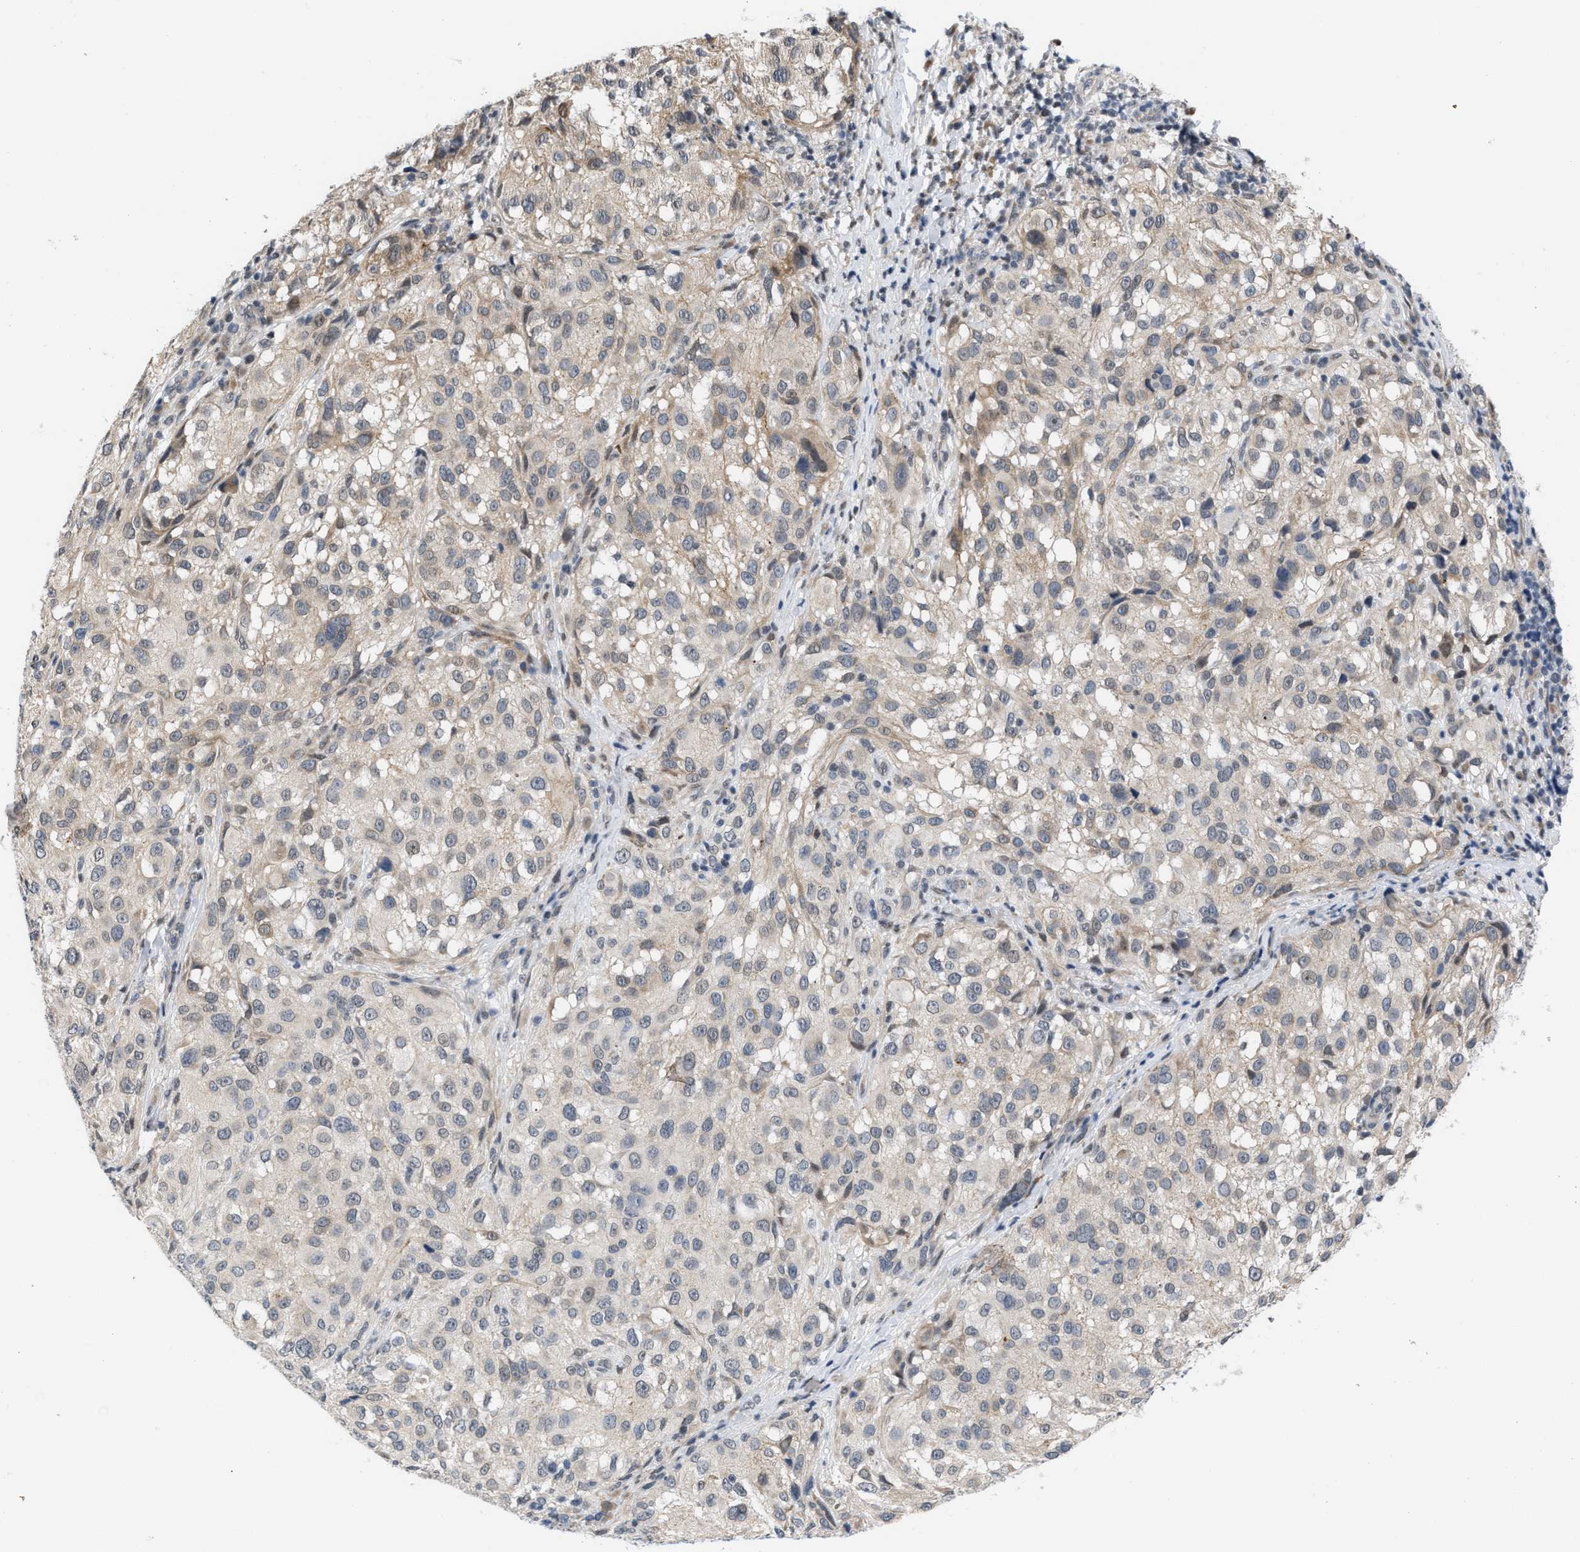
{"staining": {"intensity": "weak", "quantity": "<25%", "location": "cytoplasmic/membranous"}, "tissue": "melanoma", "cell_type": "Tumor cells", "image_type": "cancer", "snomed": [{"axis": "morphology", "description": "Necrosis, NOS"}, {"axis": "morphology", "description": "Malignant melanoma, NOS"}, {"axis": "topography", "description": "Skin"}], "caption": "Melanoma stained for a protein using immunohistochemistry (IHC) demonstrates no staining tumor cells.", "gene": "TXNRD3", "patient": {"sex": "female", "age": 87}}